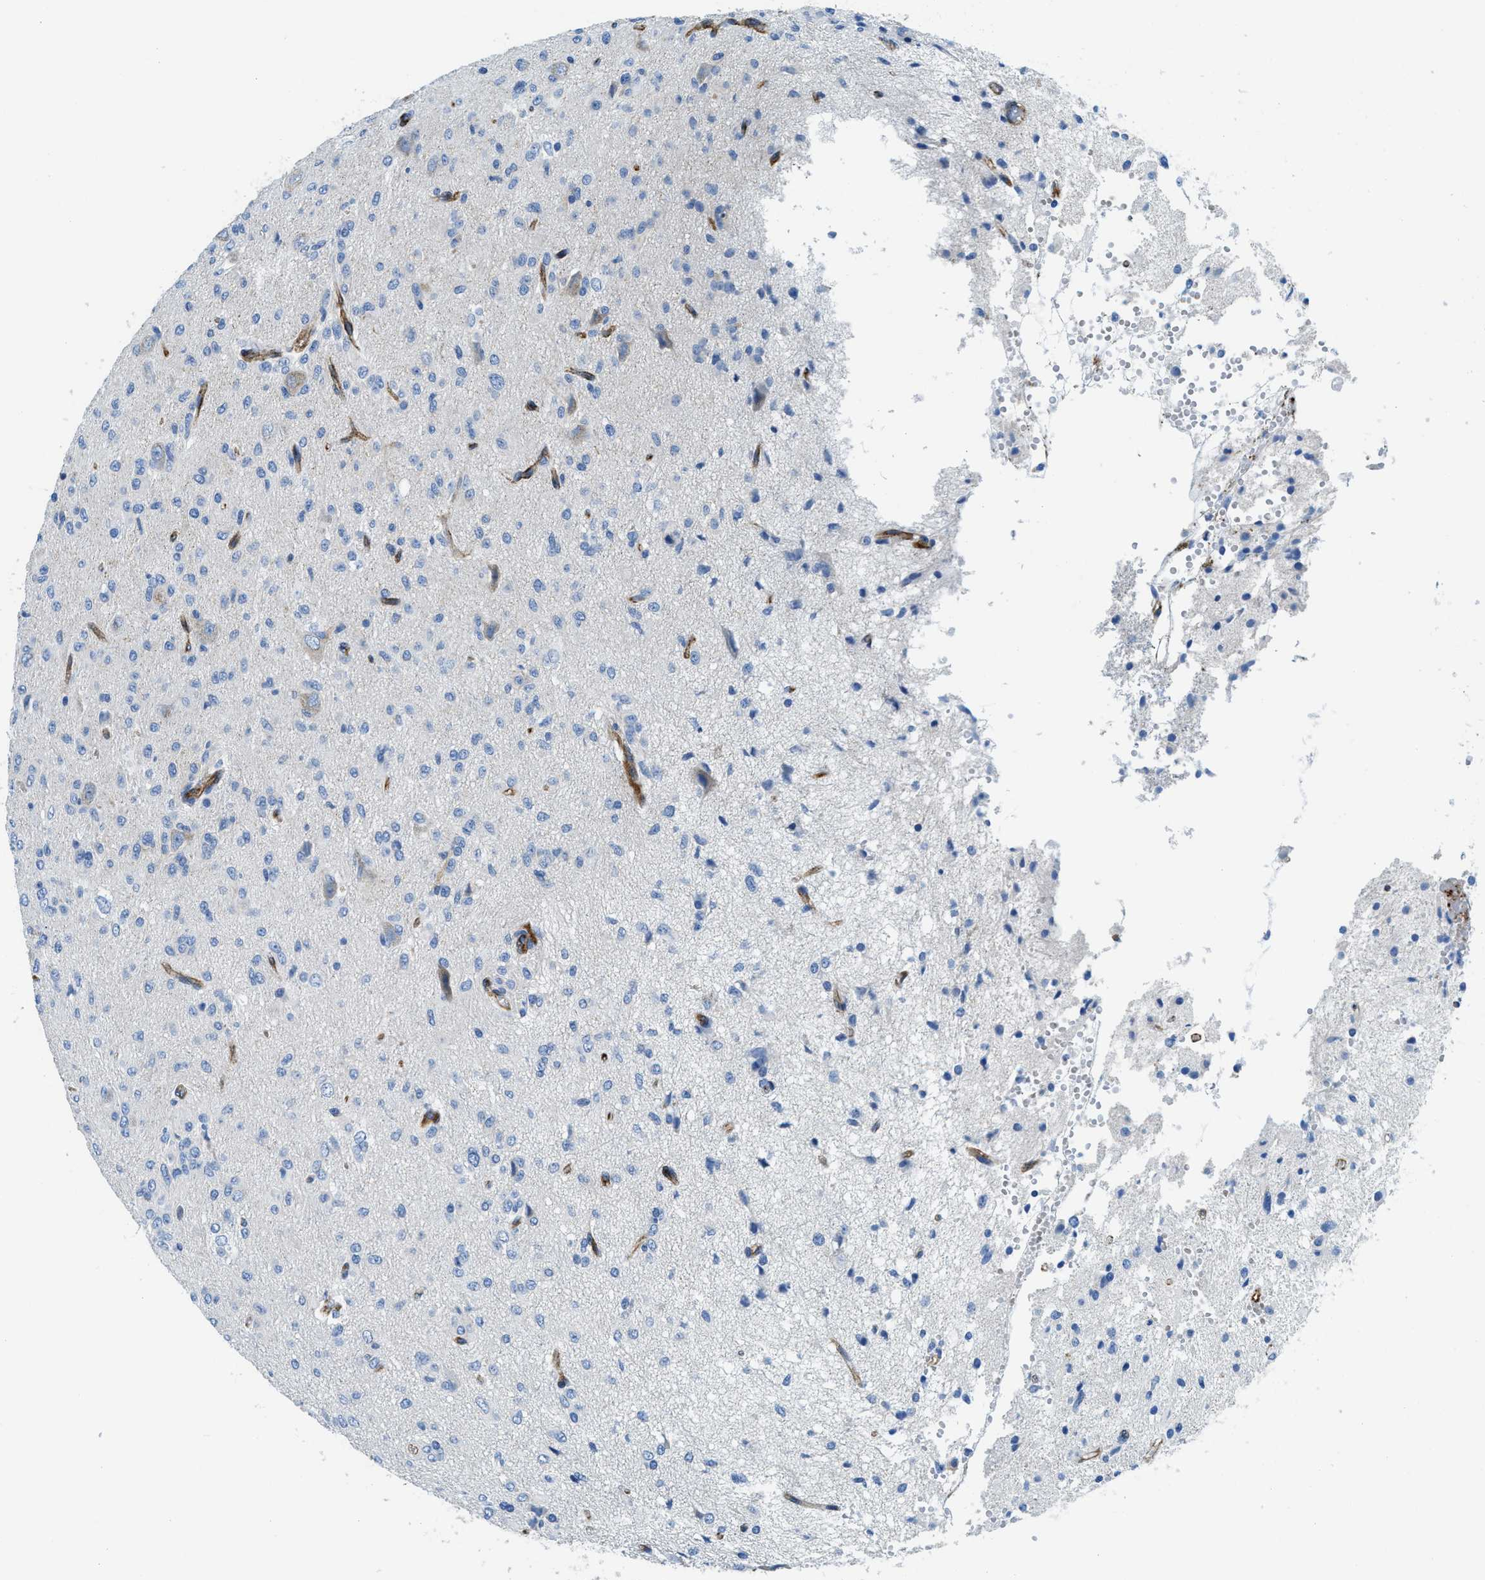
{"staining": {"intensity": "negative", "quantity": "none", "location": "none"}, "tissue": "glioma", "cell_type": "Tumor cells", "image_type": "cancer", "snomed": [{"axis": "morphology", "description": "Glioma, malignant, High grade"}, {"axis": "topography", "description": "Brain"}], "caption": "This histopathology image is of high-grade glioma (malignant) stained with immunohistochemistry to label a protein in brown with the nuclei are counter-stained blue. There is no positivity in tumor cells.", "gene": "CUTA", "patient": {"sex": "female", "age": 59}}